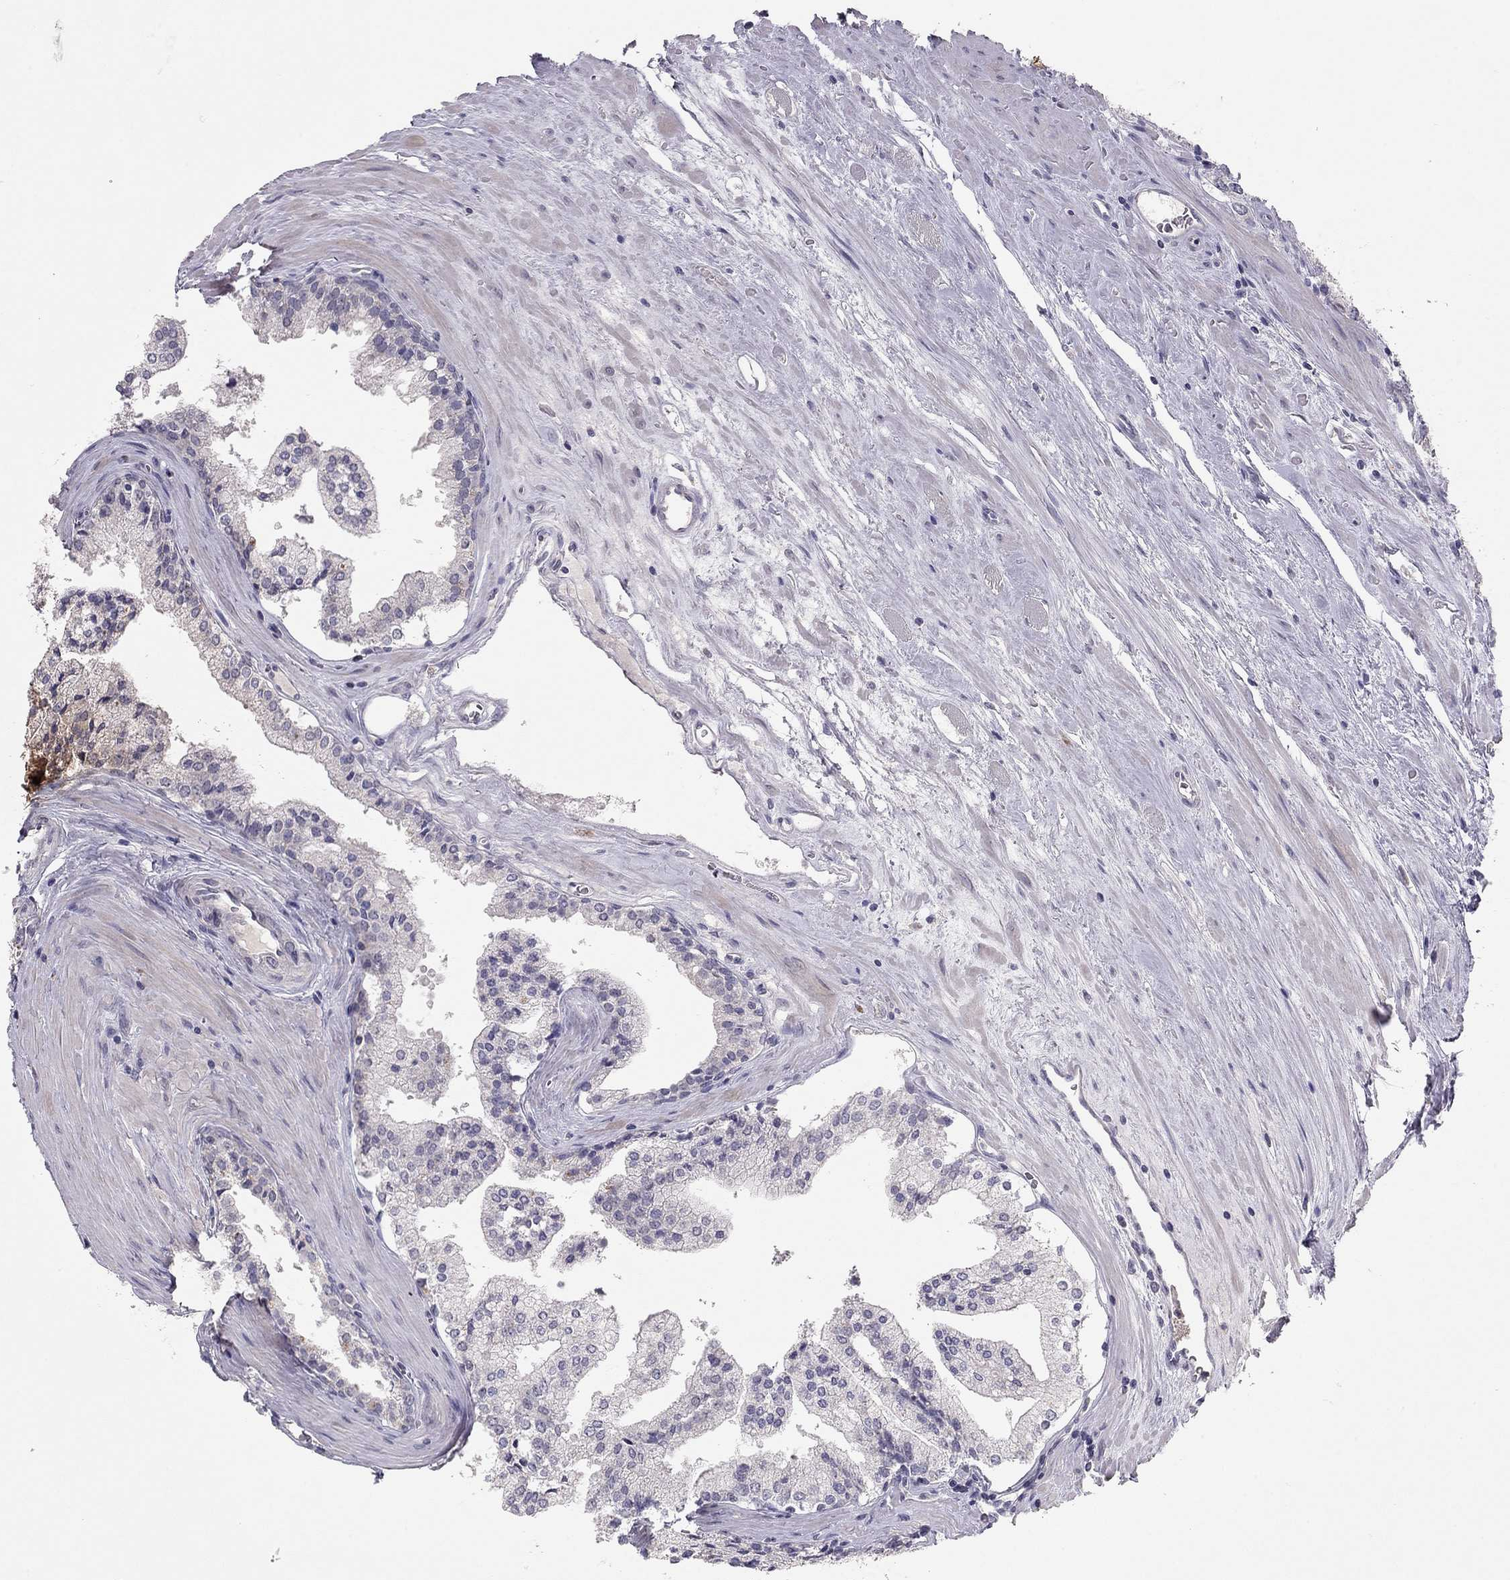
{"staining": {"intensity": "negative", "quantity": "none", "location": "none"}, "tissue": "prostate cancer", "cell_type": "Tumor cells", "image_type": "cancer", "snomed": [{"axis": "morphology", "description": "Adenocarcinoma, NOS"}, {"axis": "topography", "description": "Prostate"}], "caption": "This is an immunohistochemistry histopathology image of human adenocarcinoma (prostate). There is no expression in tumor cells.", "gene": "ADORA2A", "patient": {"sex": "male", "age": 72}}